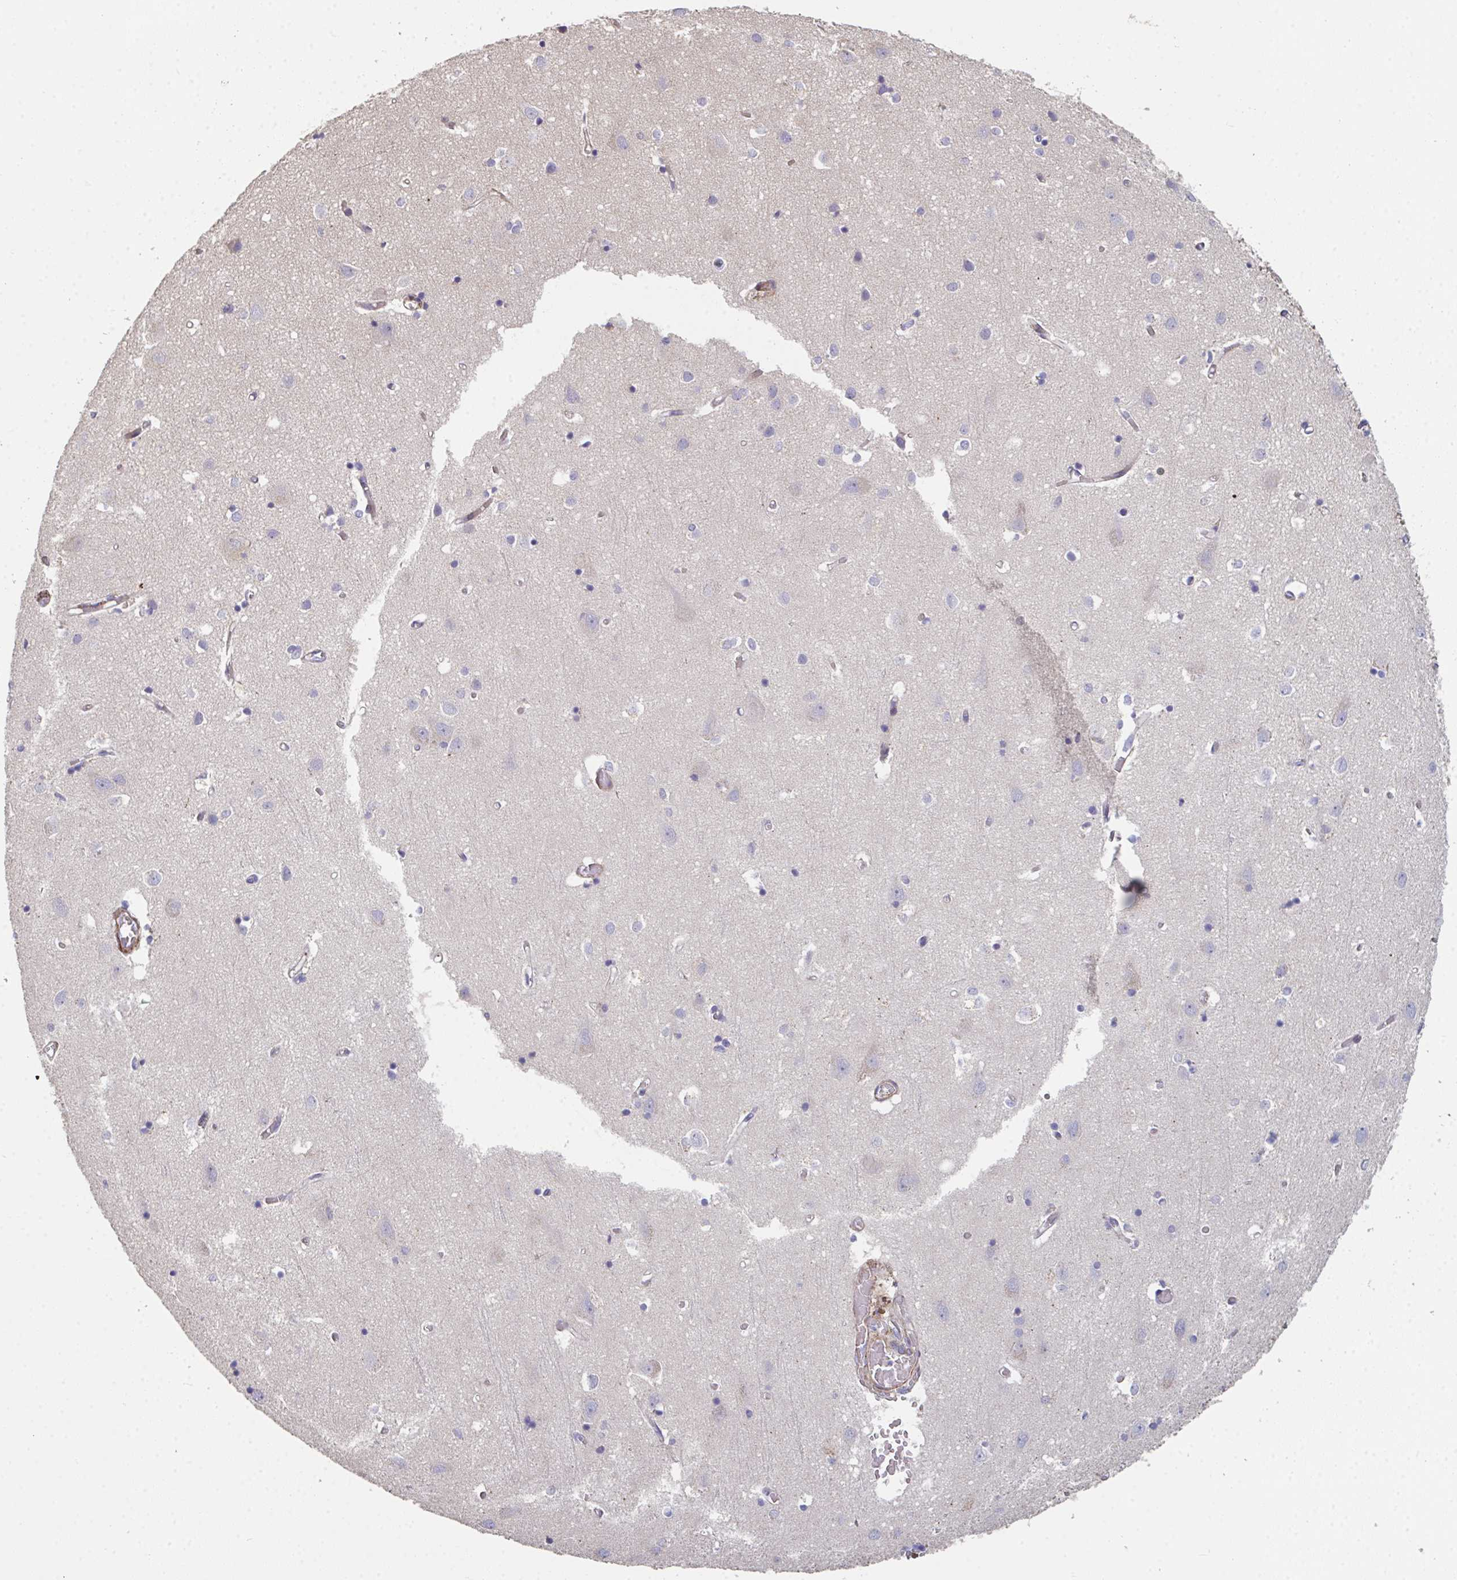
{"staining": {"intensity": "negative", "quantity": "none", "location": "none"}, "tissue": "cerebral cortex", "cell_type": "Endothelial cells", "image_type": "normal", "snomed": [{"axis": "morphology", "description": "Normal tissue, NOS"}, {"axis": "topography", "description": "Cerebral cortex"}], "caption": "High power microscopy histopathology image of an IHC image of benign cerebral cortex, revealing no significant staining in endothelial cells.", "gene": "FZD2", "patient": {"sex": "male", "age": 70}}